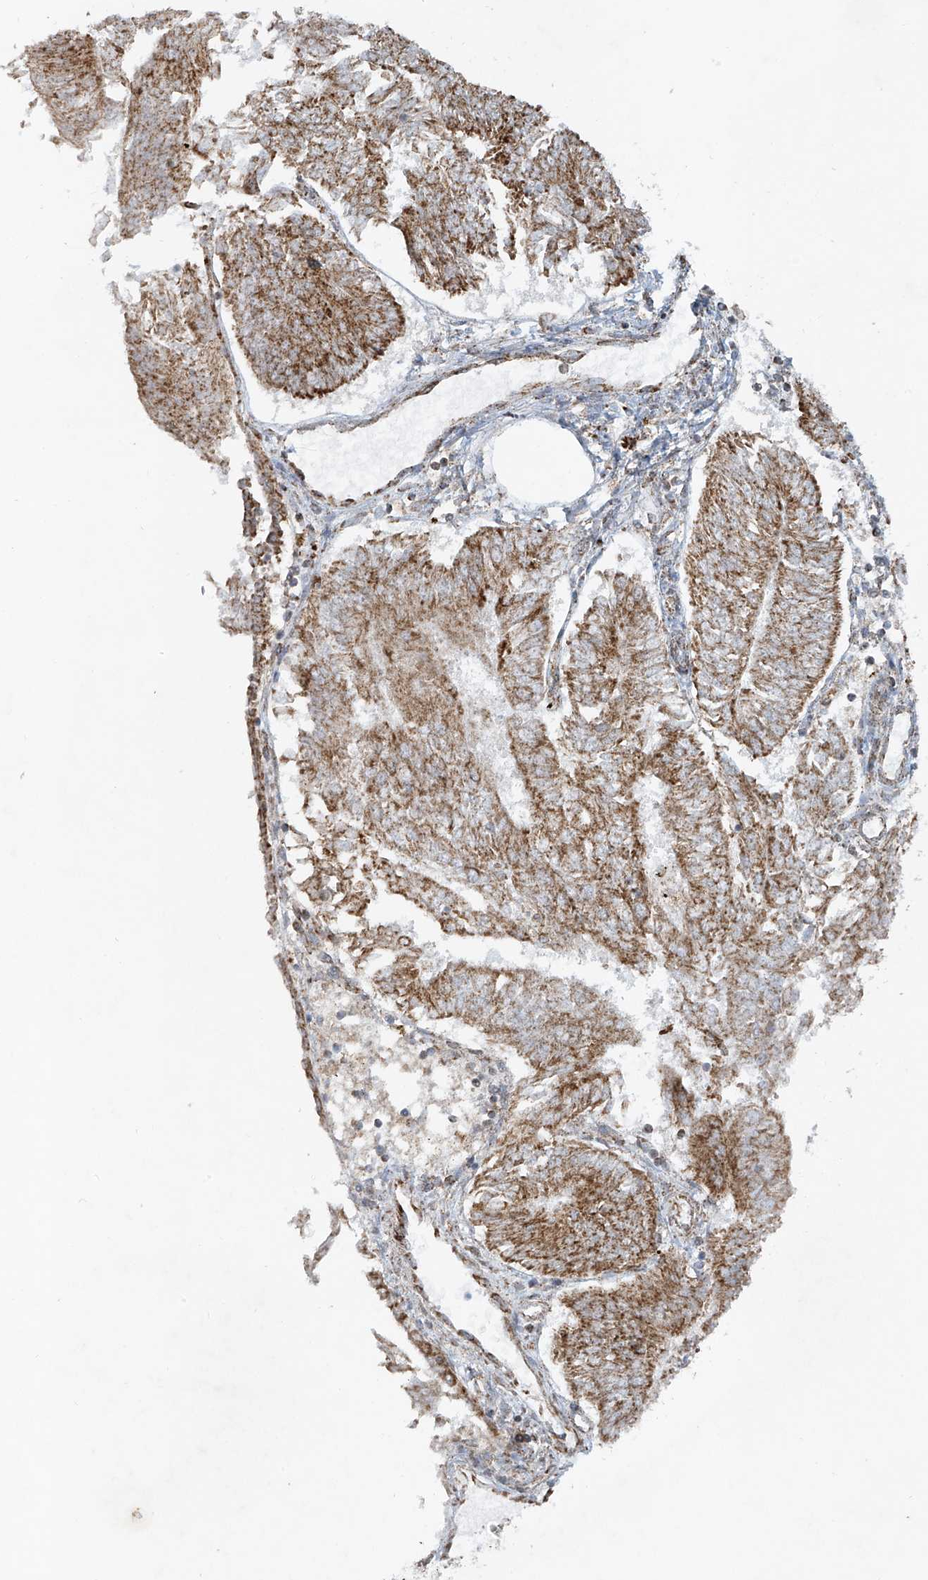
{"staining": {"intensity": "moderate", "quantity": ">75%", "location": "cytoplasmic/membranous"}, "tissue": "endometrial cancer", "cell_type": "Tumor cells", "image_type": "cancer", "snomed": [{"axis": "morphology", "description": "Adenocarcinoma, NOS"}, {"axis": "topography", "description": "Endometrium"}], "caption": "Endometrial adenocarcinoma stained with a brown dye displays moderate cytoplasmic/membranous positive staining in approximately >75% of tumor cells.", "gene": "SMDT1", "patient": {"sex": "female", "age": 58}}